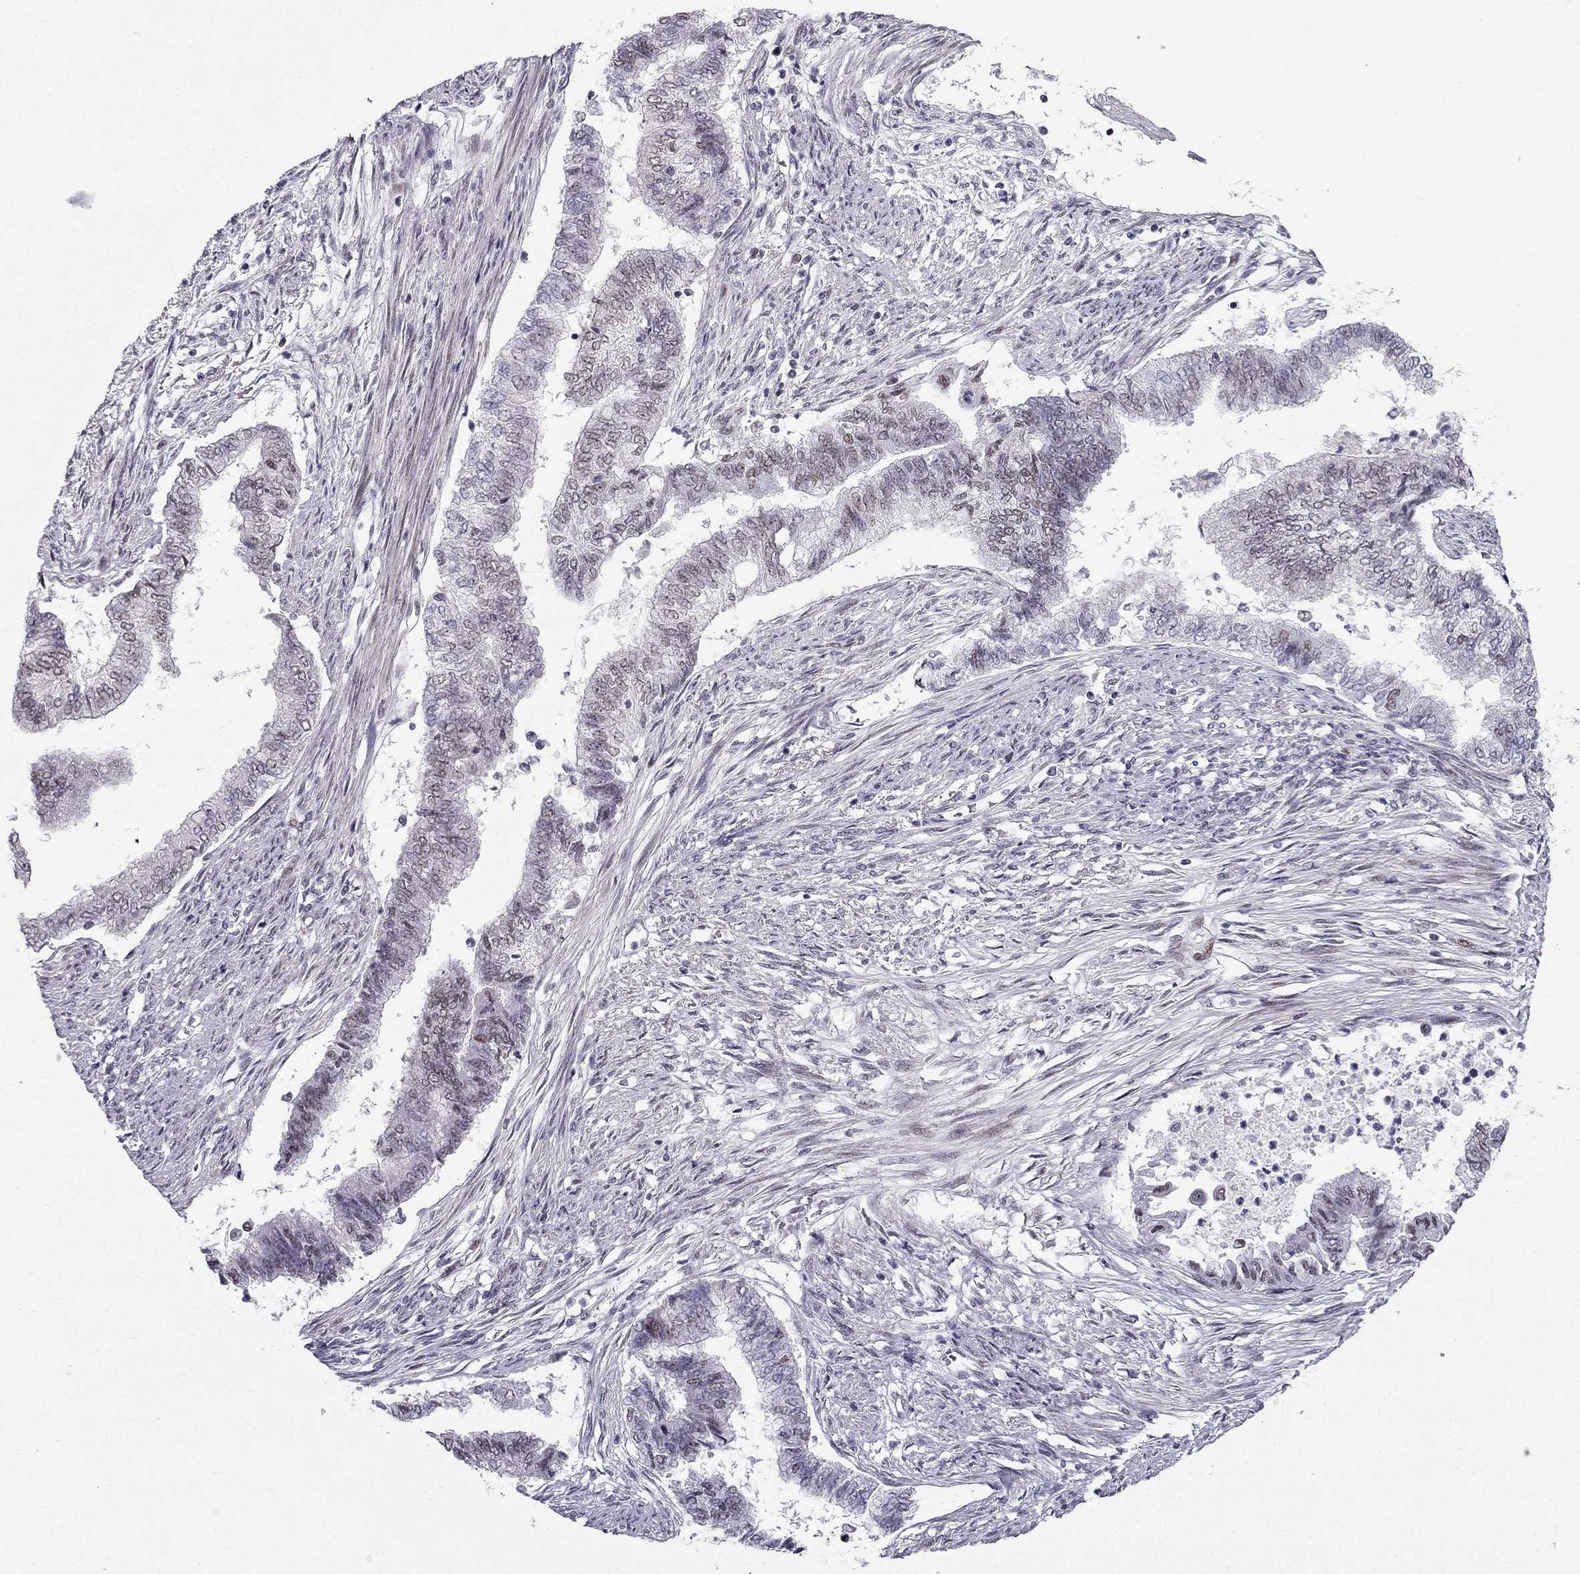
{"staining": {"intensity": "negative", "quantity": "none", "location": "none"}, "tissue": "endometrial cancer", "cell_type": "Tumor cells", "image_type": "cancer", "snomed": [{"axis": "morphology", "description": "Adenocarcinoma, NOS"}, {"axis": "topography", "description": "Endometrium"}], "caption": "Human endometrial adenocarcinoma stained for a protein using immunohistochemistry reveals no expression in tumor cells.", "gene": "RPRD2", "patient": {"sex": "female", "age": 65}}